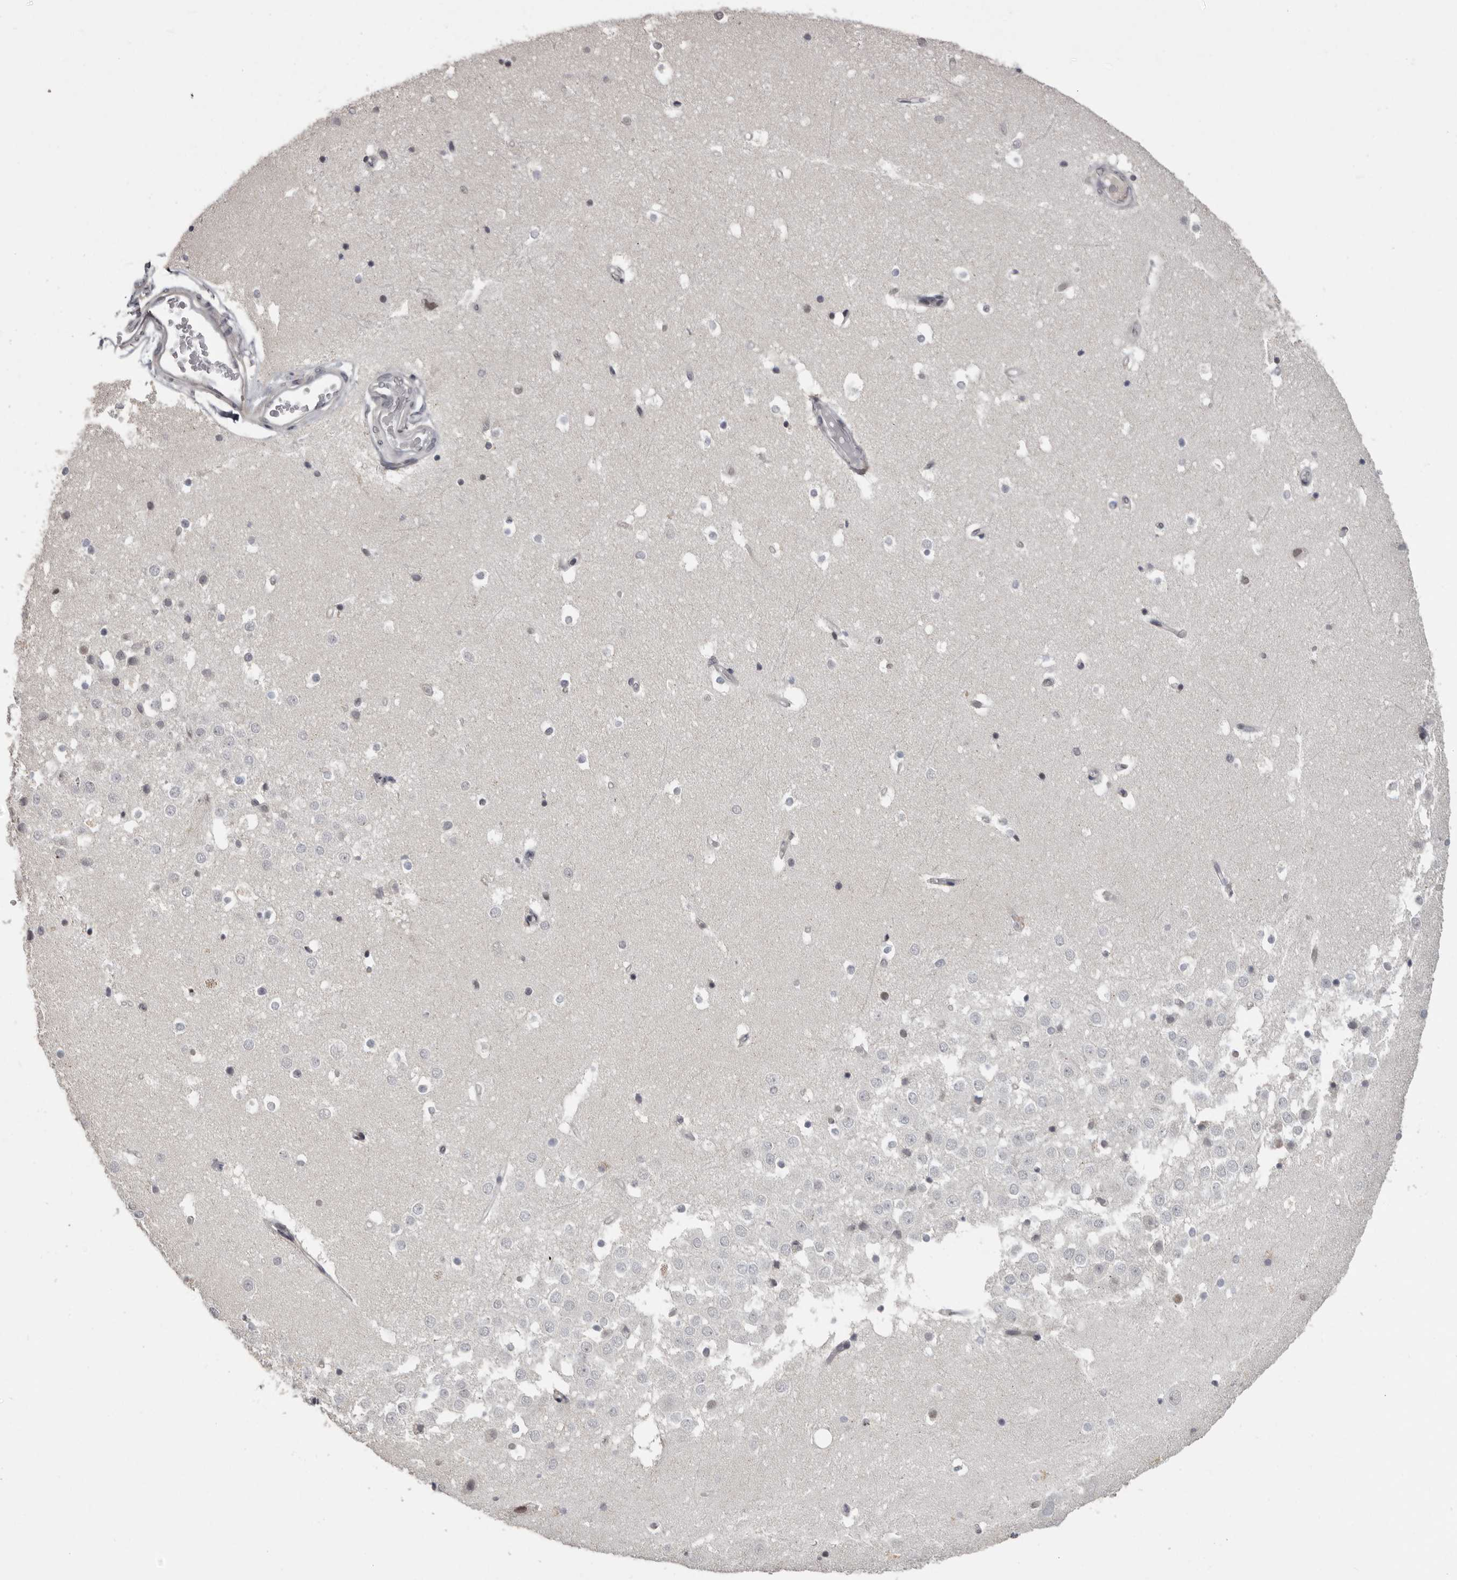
{"staining": {"intensity": "negative", "quantity": "none", "location": "none"}, "tissue": "hippocampus", "cell_type": "Glial cells", "image_type": "normal", "snomed": [{"axis": "morphology", "description": "Normal tissue, NOS"}, {"axis": "topography", "description": "Hippocampus"}], "caption": "There is no significant expression in glial cells of hippocampus. The staining is performed using DAB brown chromogen with nuclei counter-stained in using hematoxylin.", "gene": "SRCAP", "patient": {"sex": "female", "age": 52}}